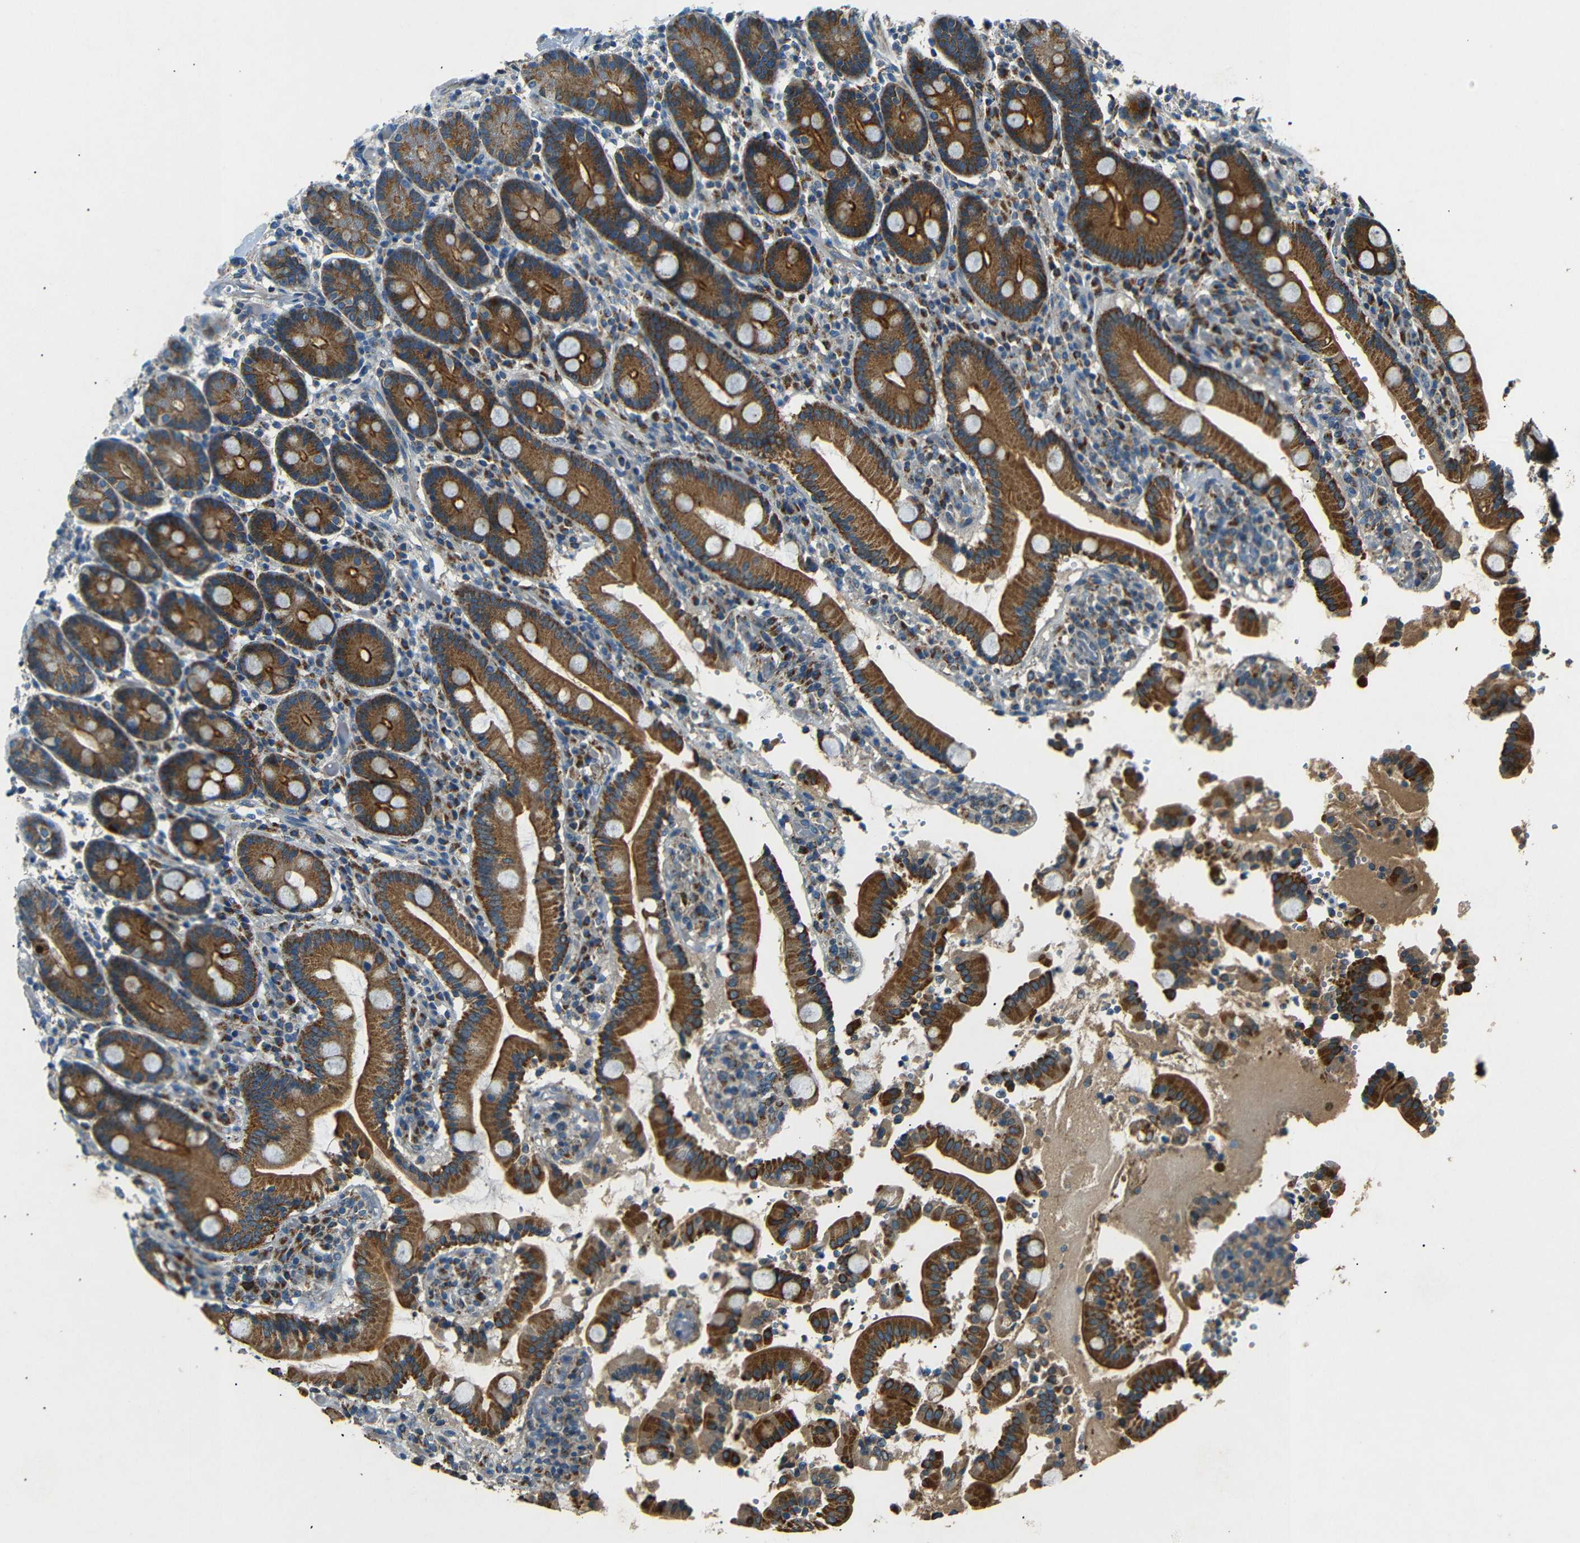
{"staining": {"intensity": "strong", "quantity": ">75%", "location": "cytoplasmic/membranous"}, "tissue": "duodenum", "cell_type": "Glandular cells", "image_type": "normal", "snomed": [{"axis": "morphology", "description": "Normal tissue, NOS"}, {"axis": "topography", "description": "Small intestine, NOS"}], "caption": "IHC (DAB (3,3'-diaminobenzidine)) staining of unremarkable human duodenum displays strong cytoplasmic/membranous protein expression in about >75% of glandular cells.", "gene": "NETO2", "patient": {"sex": "female", "age": 71}}